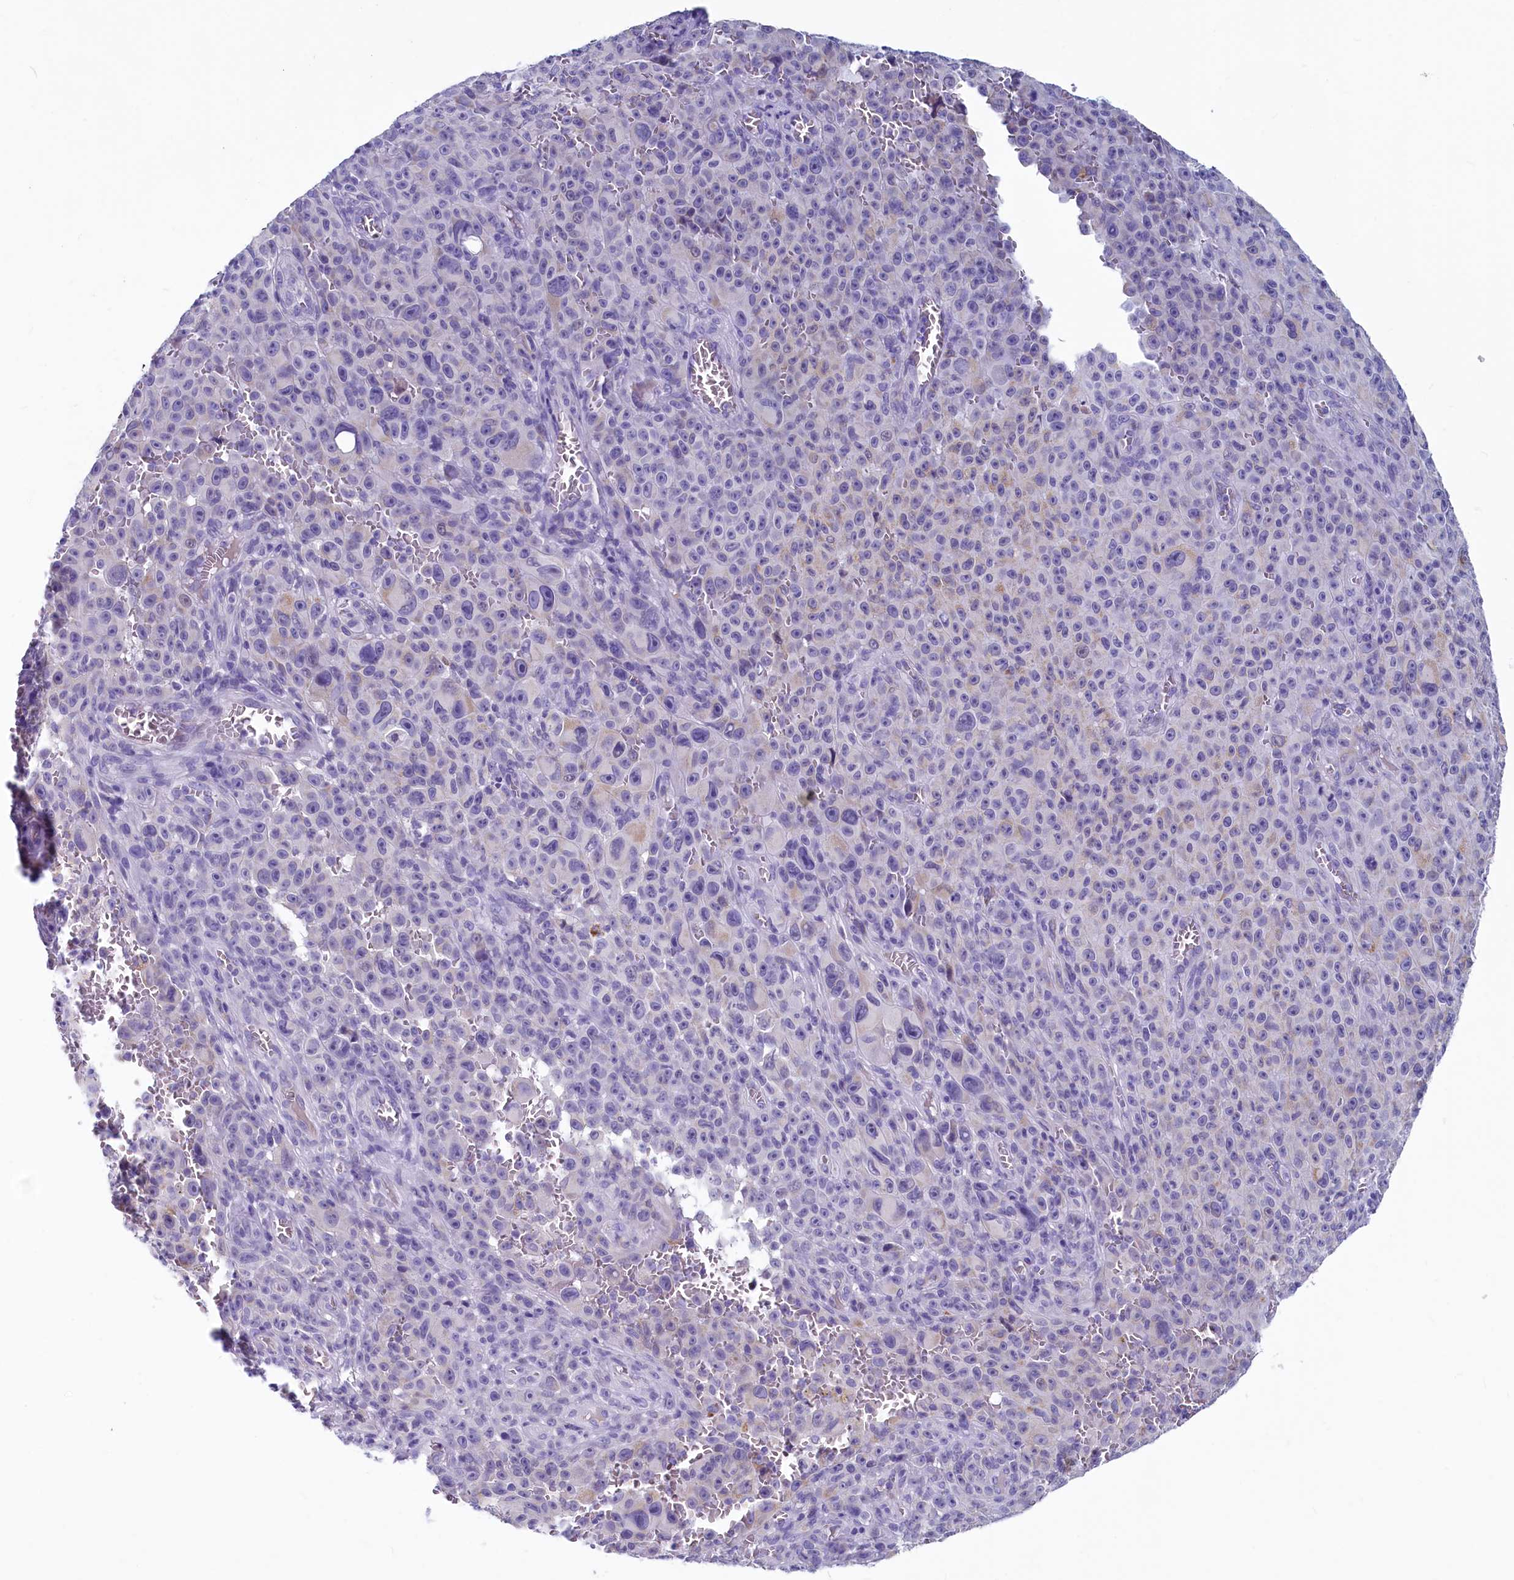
{"staining": {"intensity": "negative", "quantity": "none", "location": "none"}, "tissue": "melanoma", "cell_type": "Tumor cells", "image_type": "cancer", "snomed": [{"axis": "morphology", "description": "Malignant melanoma, NOS"}, {"axis": "topography", "description": "Skin"}], "caption": "A high-resolution histopathology image shows IHC staining of melanoma, which shows no significant staining in tumor cells.", "gene": "INSC", "patient": {"sex": "female", "age": 82}}